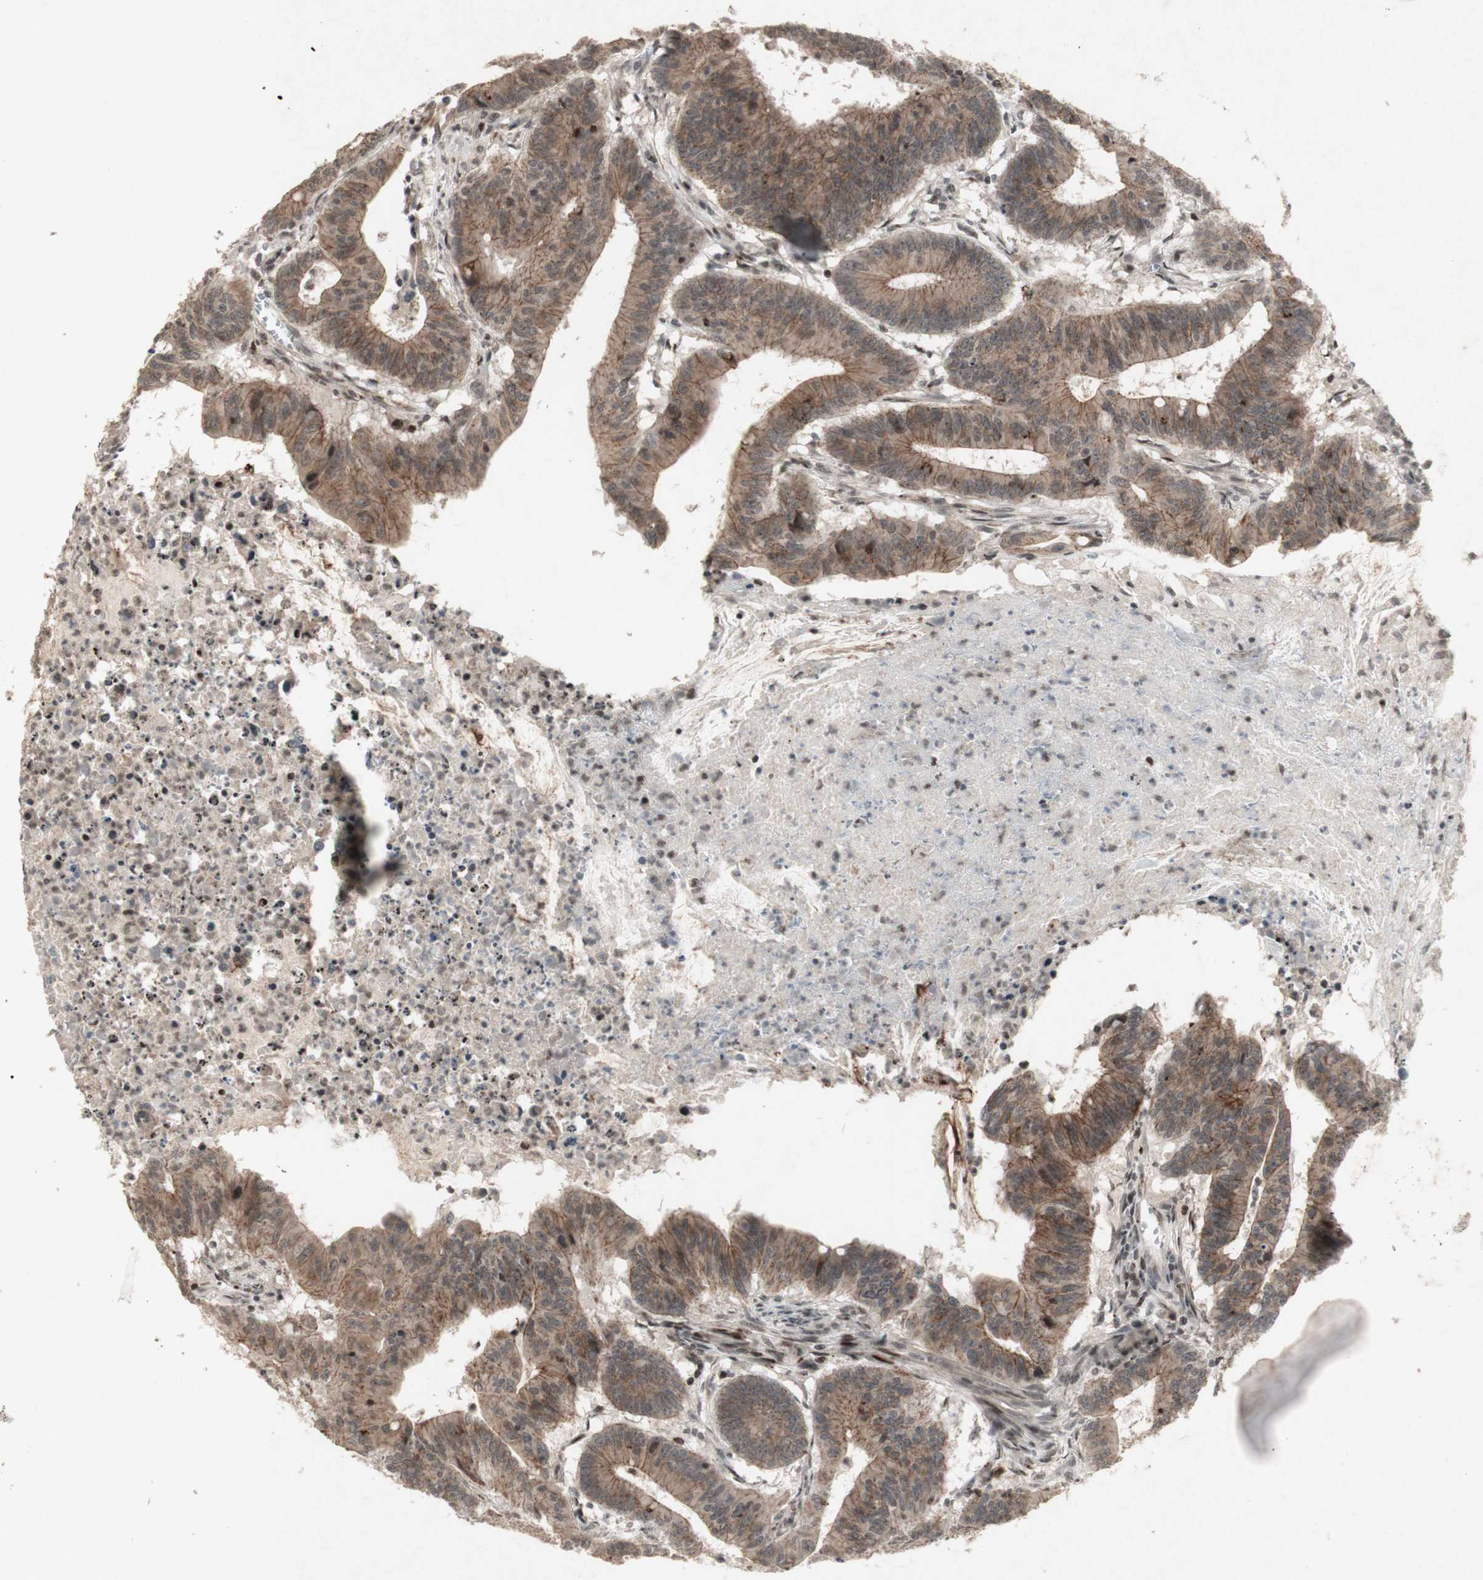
{"staining": {"intensity": "moderate", "quantity": ">75%", "location": "cytoplasmic/membranous"}, "tissue": "colorectal cancer", "cell_type": "Tumor cells", "image_type": "cancer", "snomed": [{"axis": "morphology", "description": "Adenocarcinoma, NOS"}, {"axis": "topography", "description": "Colon"}], "caption": "The micrograph exhibits immunohistochemical staining of colorectal cancer. There is moderate cytoplasmic/membranous staining is identified in approximately >75% of tumor cells.", "gene": "PLXNA1", "patient": {"sex": "male", "age": 45}}